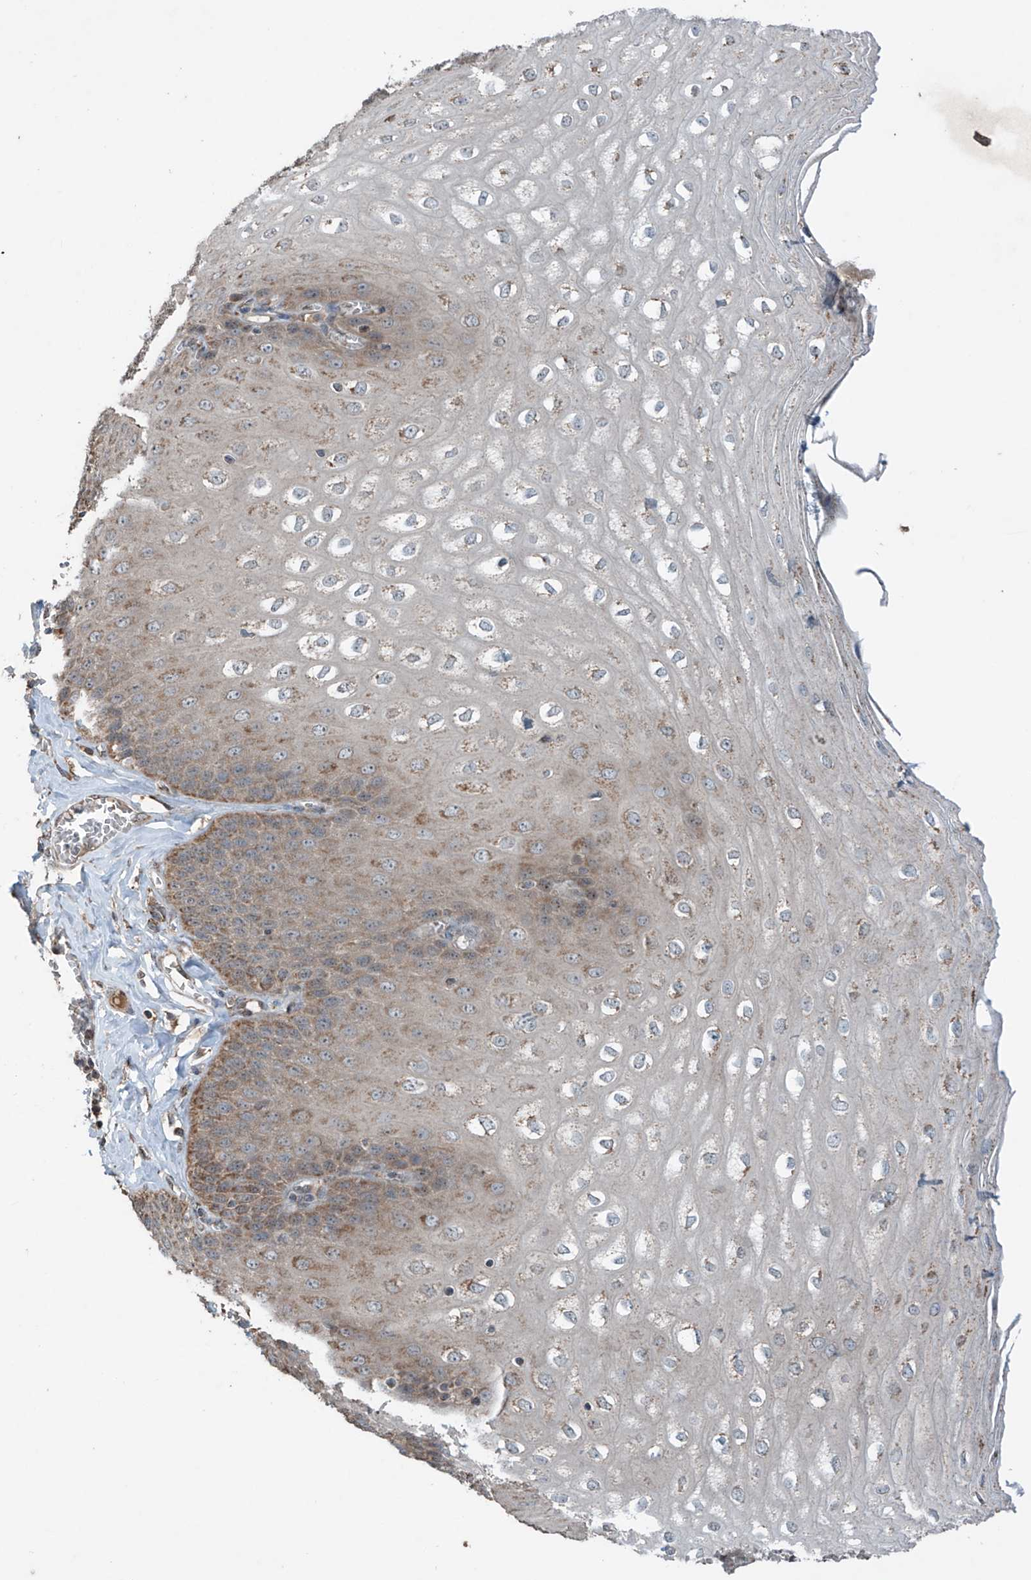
{"staining": {"intensity": "strong", "quantity": "25%-75%", "location": "cytoplasmic/membranous"}, "tissue": "esophagus", "cell_type": "Squamous epithelial cells", "image_type": "normal", "snomed": [{"axis": "morphology", "description": "Normal tissue, NOS"}, {"axis": "topography", "description": "Esophagus"}], "caption": "Esophagus stained with DAB (3,3'-diaminobenzidine) immunohistochemistry shows high levels of strong cytoplasmic/membranous staining in approximately 25%-75% of squamous epithelial cells. The staining was performed using DAB to visualize the protein expression in brown, while the nuclei were stained in blue with hematoxylin (Magnification: 20x).", "gene": "SAMD3", "patient": {"sex": "male", "age": 60}}